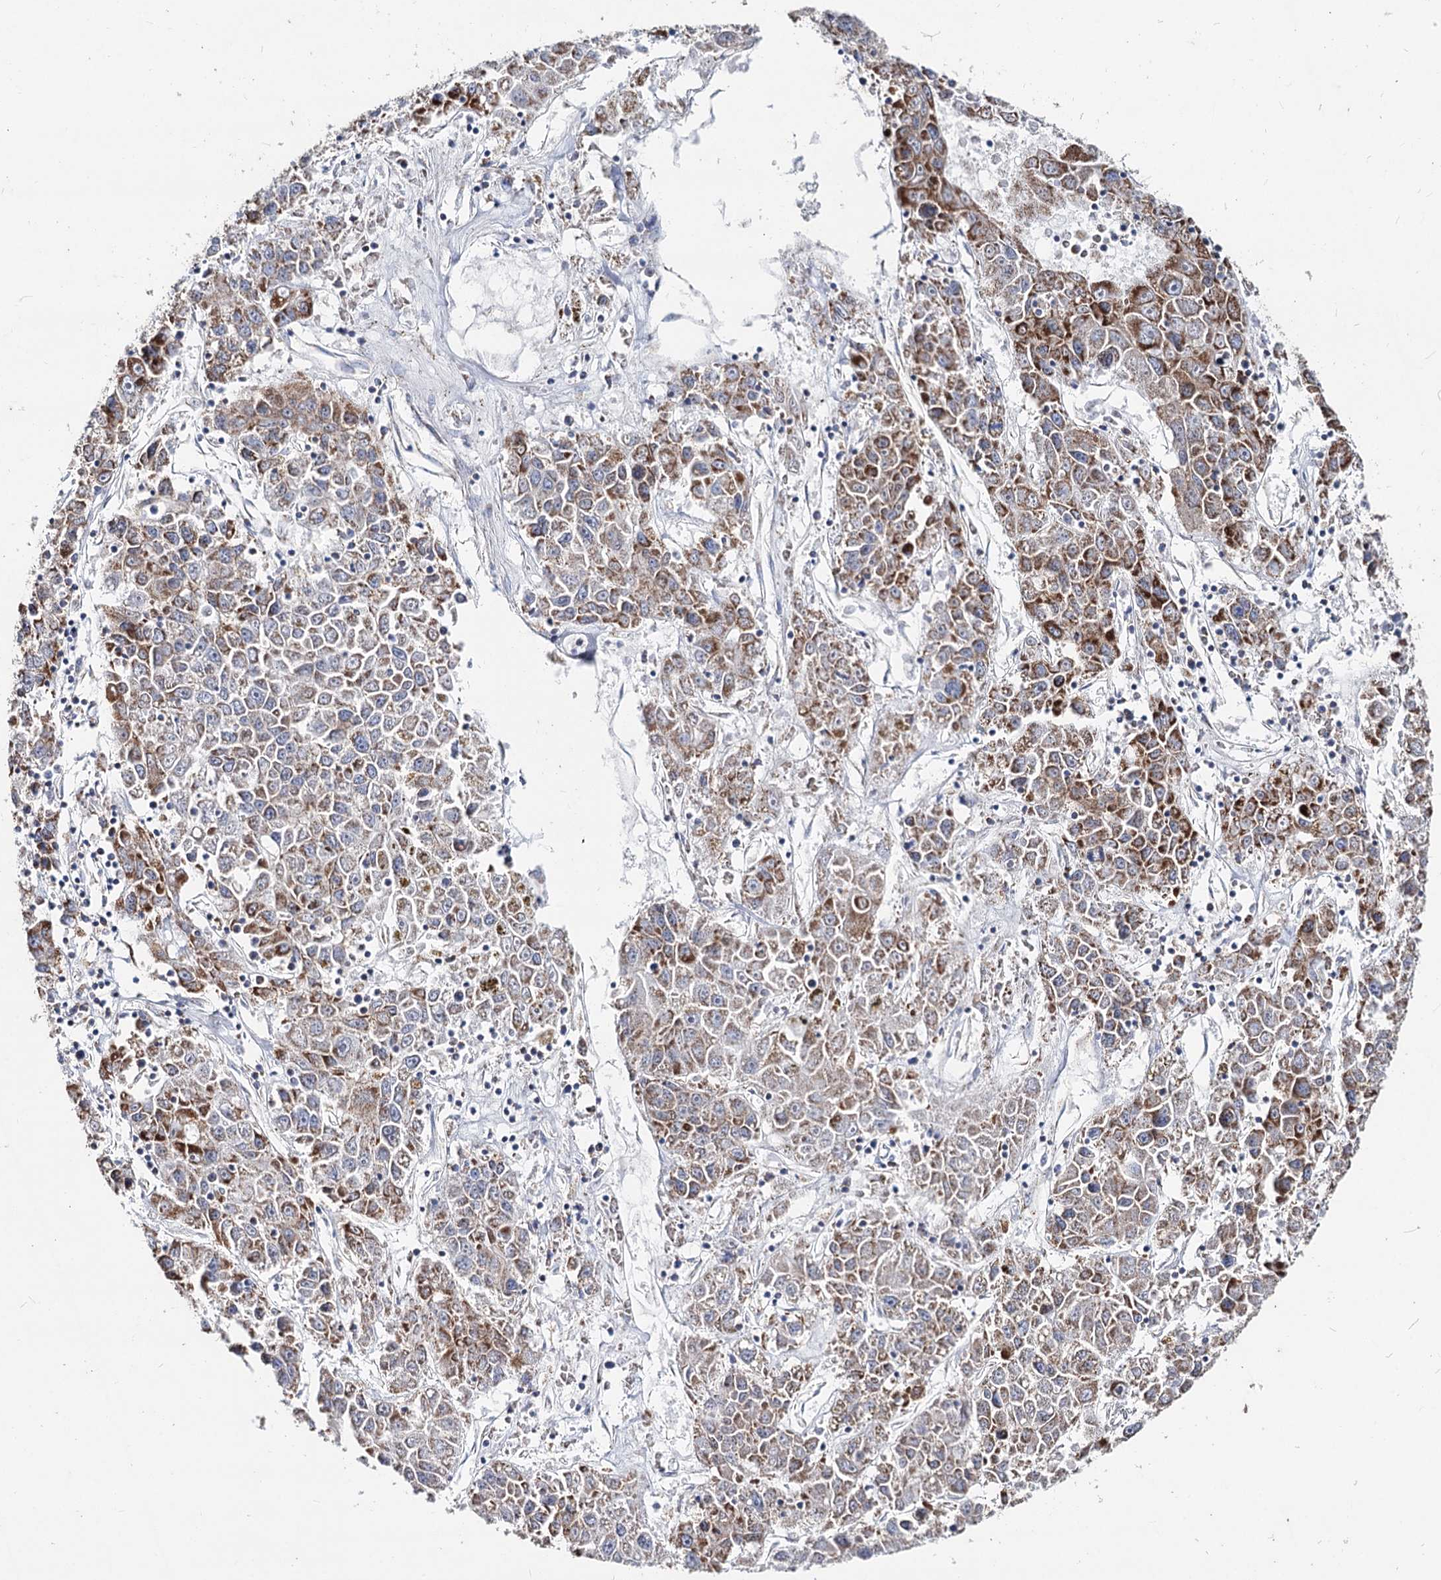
{"staining": {"intensity": "strong", "quantity": "25%-75%", "location": "cytoplasmic/membranous"}, "tissue": "liver cancer", "cell_type": "Tumor cells", "image_type": "cancer", "snomed": [{"axis": "morphology", "description": "Carcinoma, Hepatocellular, NOS"}, {"axis": "topography", "description": "Liver"}], "caption": "Liver cancer (hepatocellular carcinoma) tissue reveals strong cytoplasmic/membranous positivity in approximately 25%-75% of tumor cells Immunohistochemistry (ihc) stains the protein in brown and the nuclei are stained blue.", "gene": "MCCC2", "patient": {"sex": "male", "age": 49}}